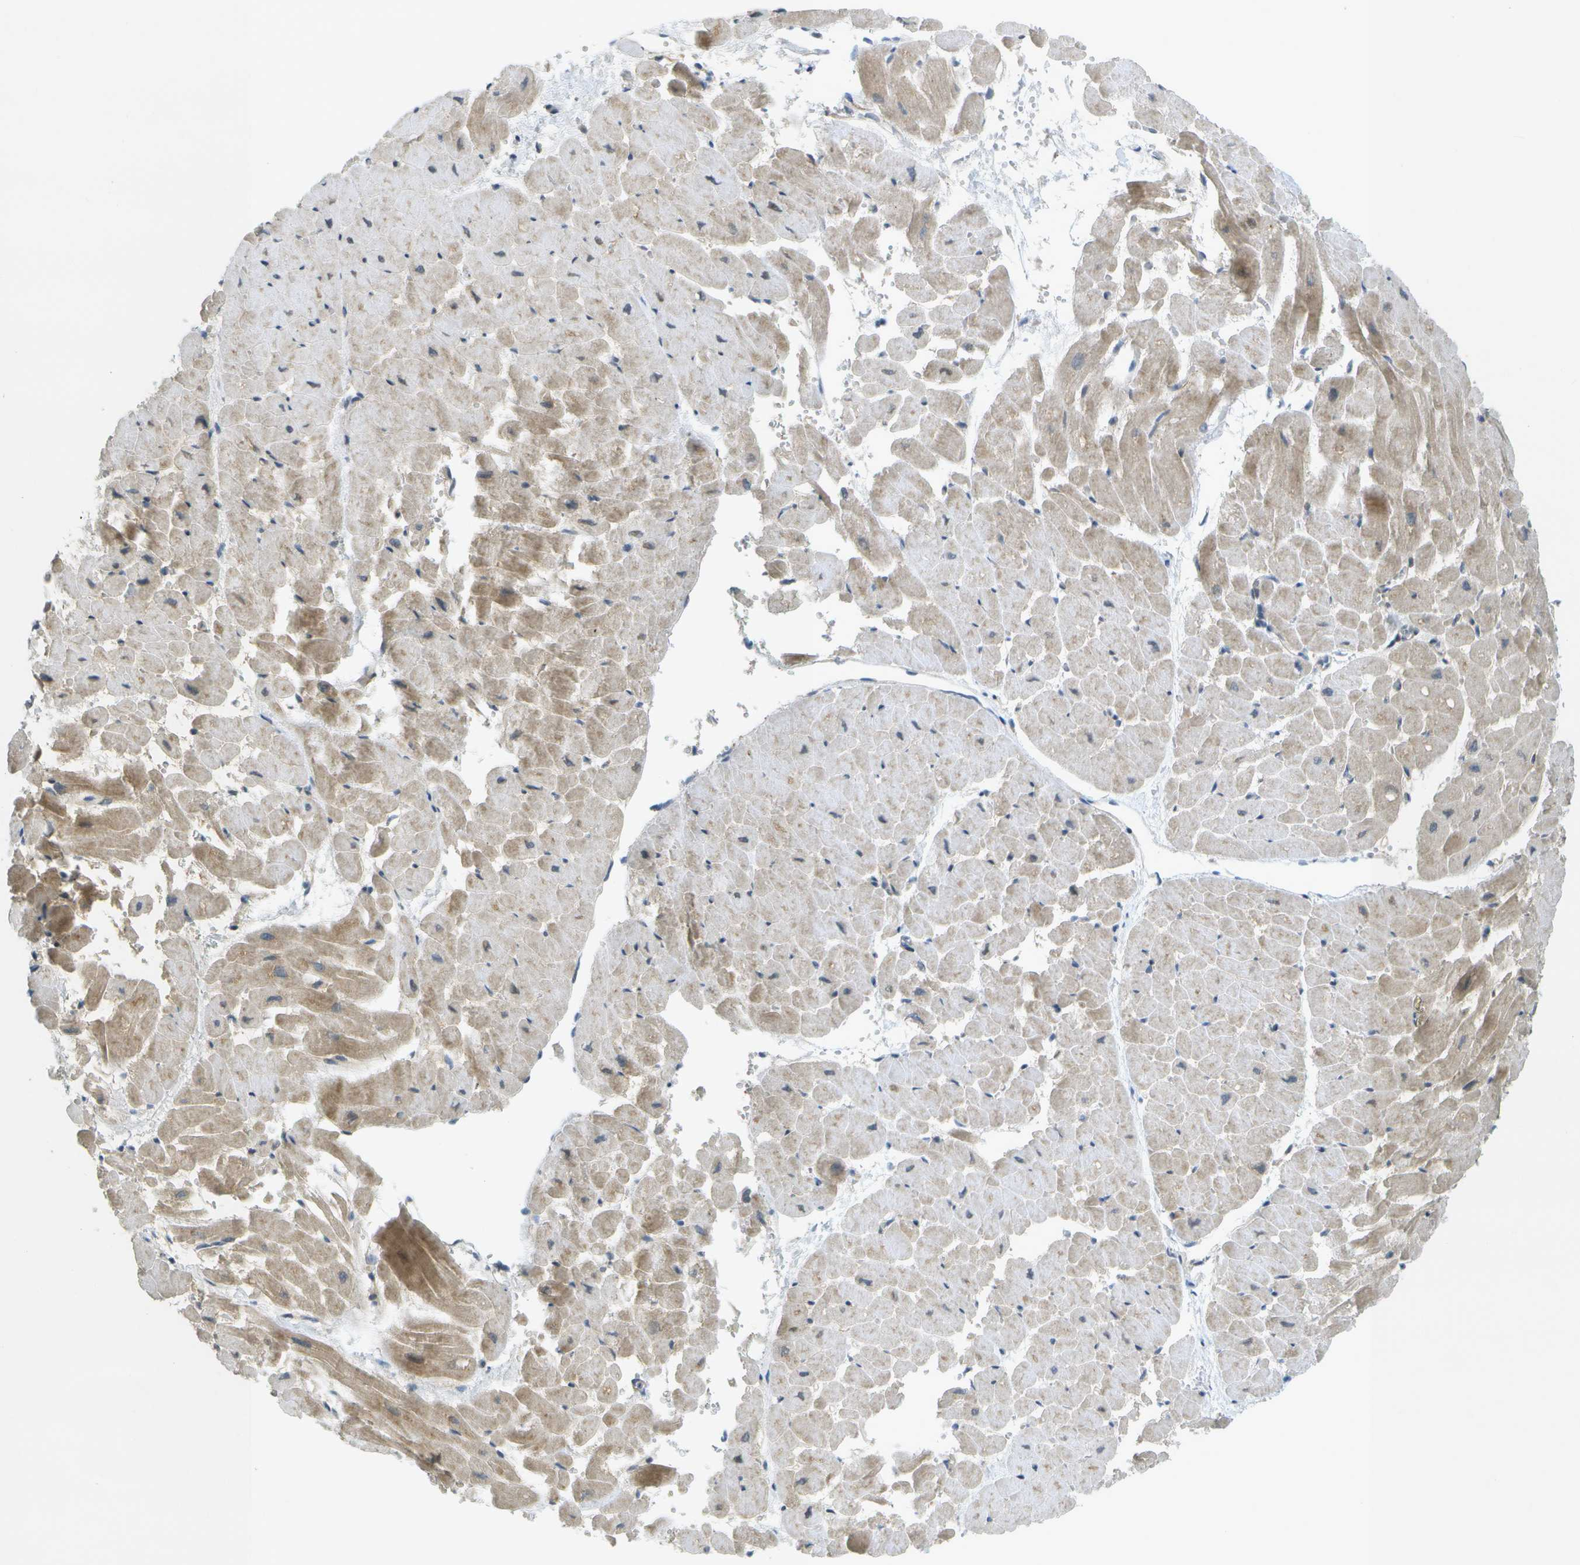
{"staining": {"intensity": "moderate", "quantity": ">75%", "location": "cytoplasmic/membranous"}, "tissue": "heart muscle", "cell_type": "Cardiomyocytes", "image_type": "normal", "snomed": [{"axis": "morphology", "description": "Normal tissue, NOS"}, {"axis": "topography", "description": "Heart"}], "caption": "IHC image of normal heart muscle stained for a protein (brown), which reveals medium levels of moderate cytoplasmic/membranous expression in approximately >75% of cardiomyocytes.", "gene": "WNK2", "patient": {"sex": "male", "age": 45}}